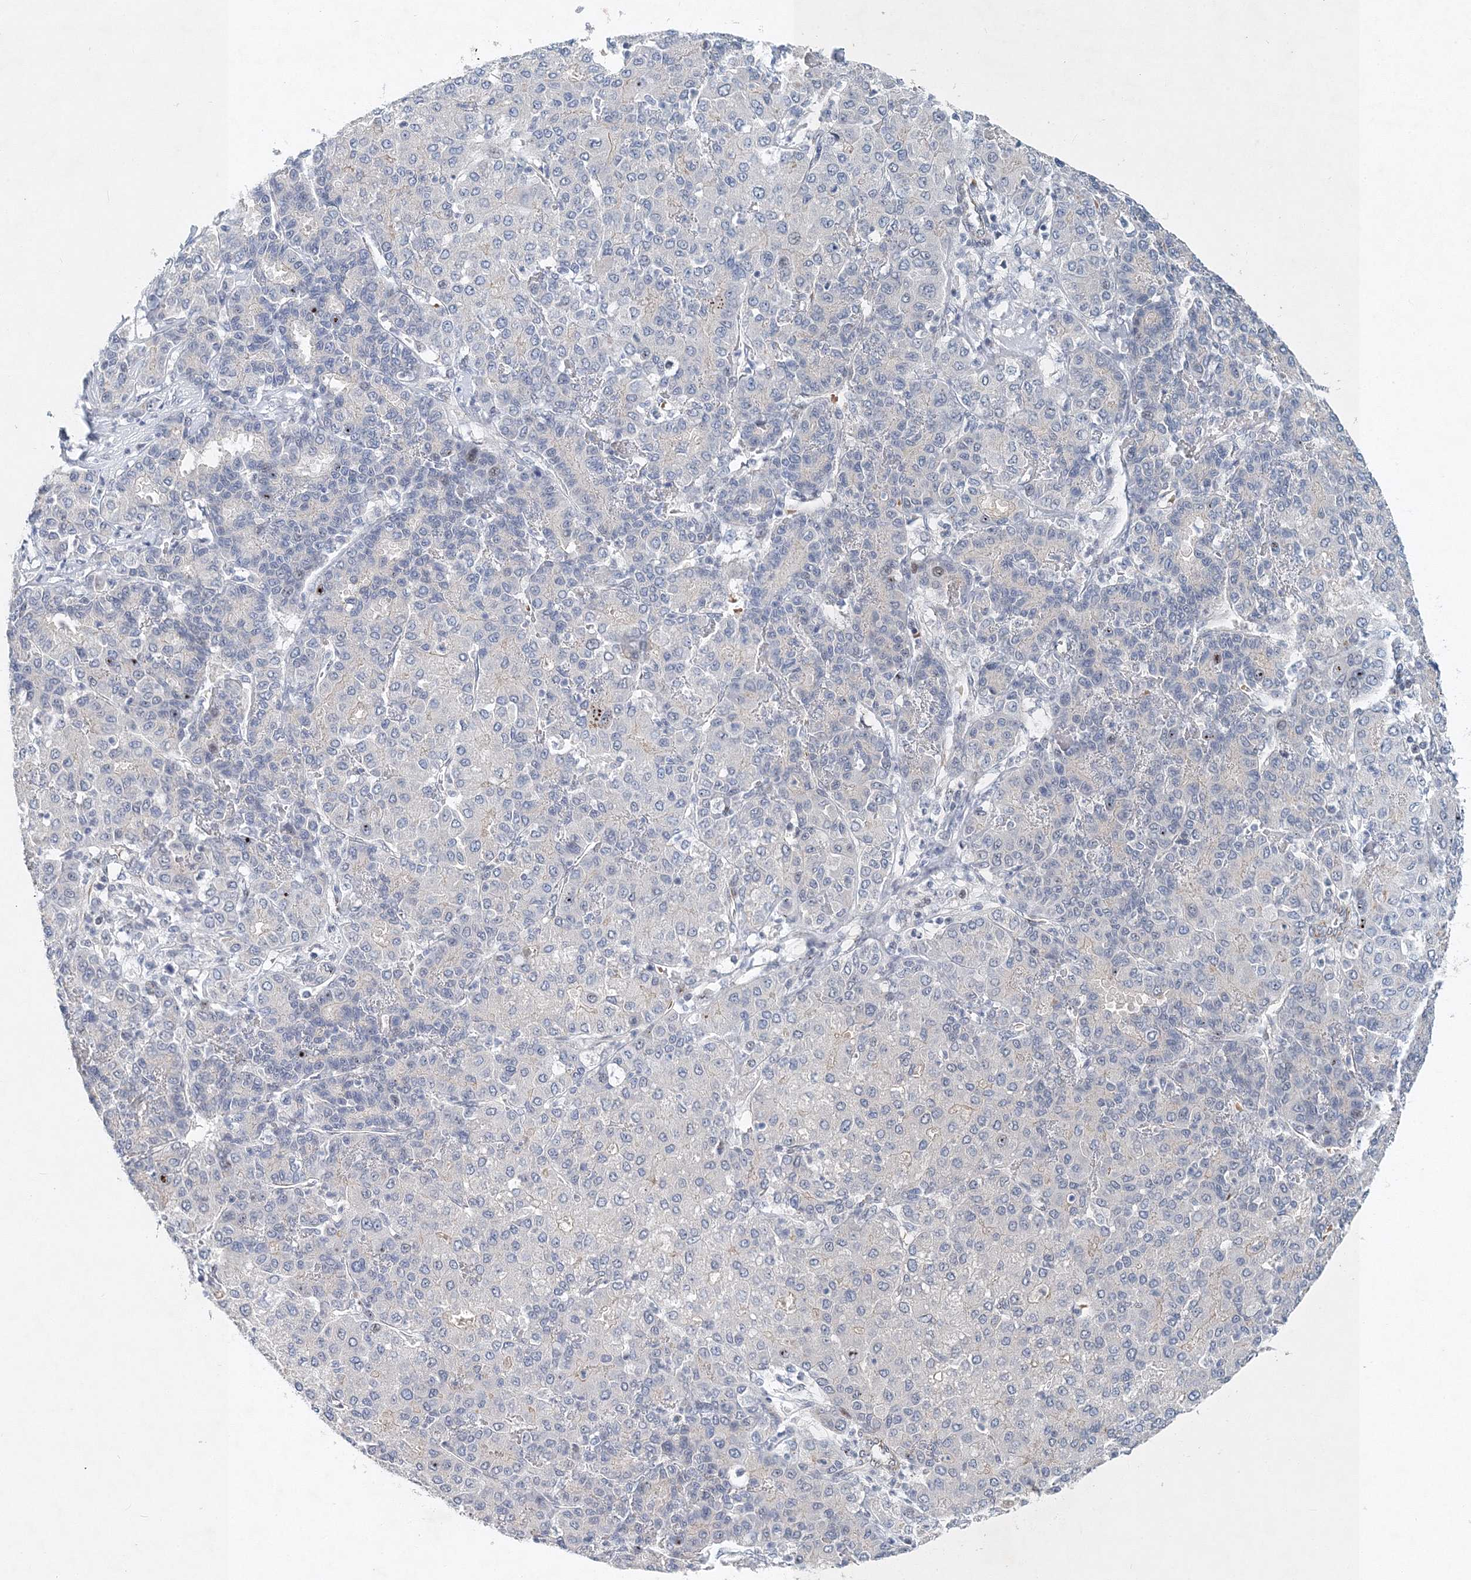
{"staining": {"intensity": "negative", "quantity": "none", "location": "none"}, "tissue": "liver cancer", "cell_type": "Tumor cells", "image_type": "cancer", "snomed": [{"axis": "morphology", "description": "Carcinoma, Hepatocellular, NOS"}, {"axis": "topography", "description": "Liver"}], "caption": "Immunohistochemical staining of human liver cancer exhibits no significant expression in tumor cells. Nuclei are stained in blue.", "gene": "UIMC1", "patient": {"sex": "male", "age": 65}}